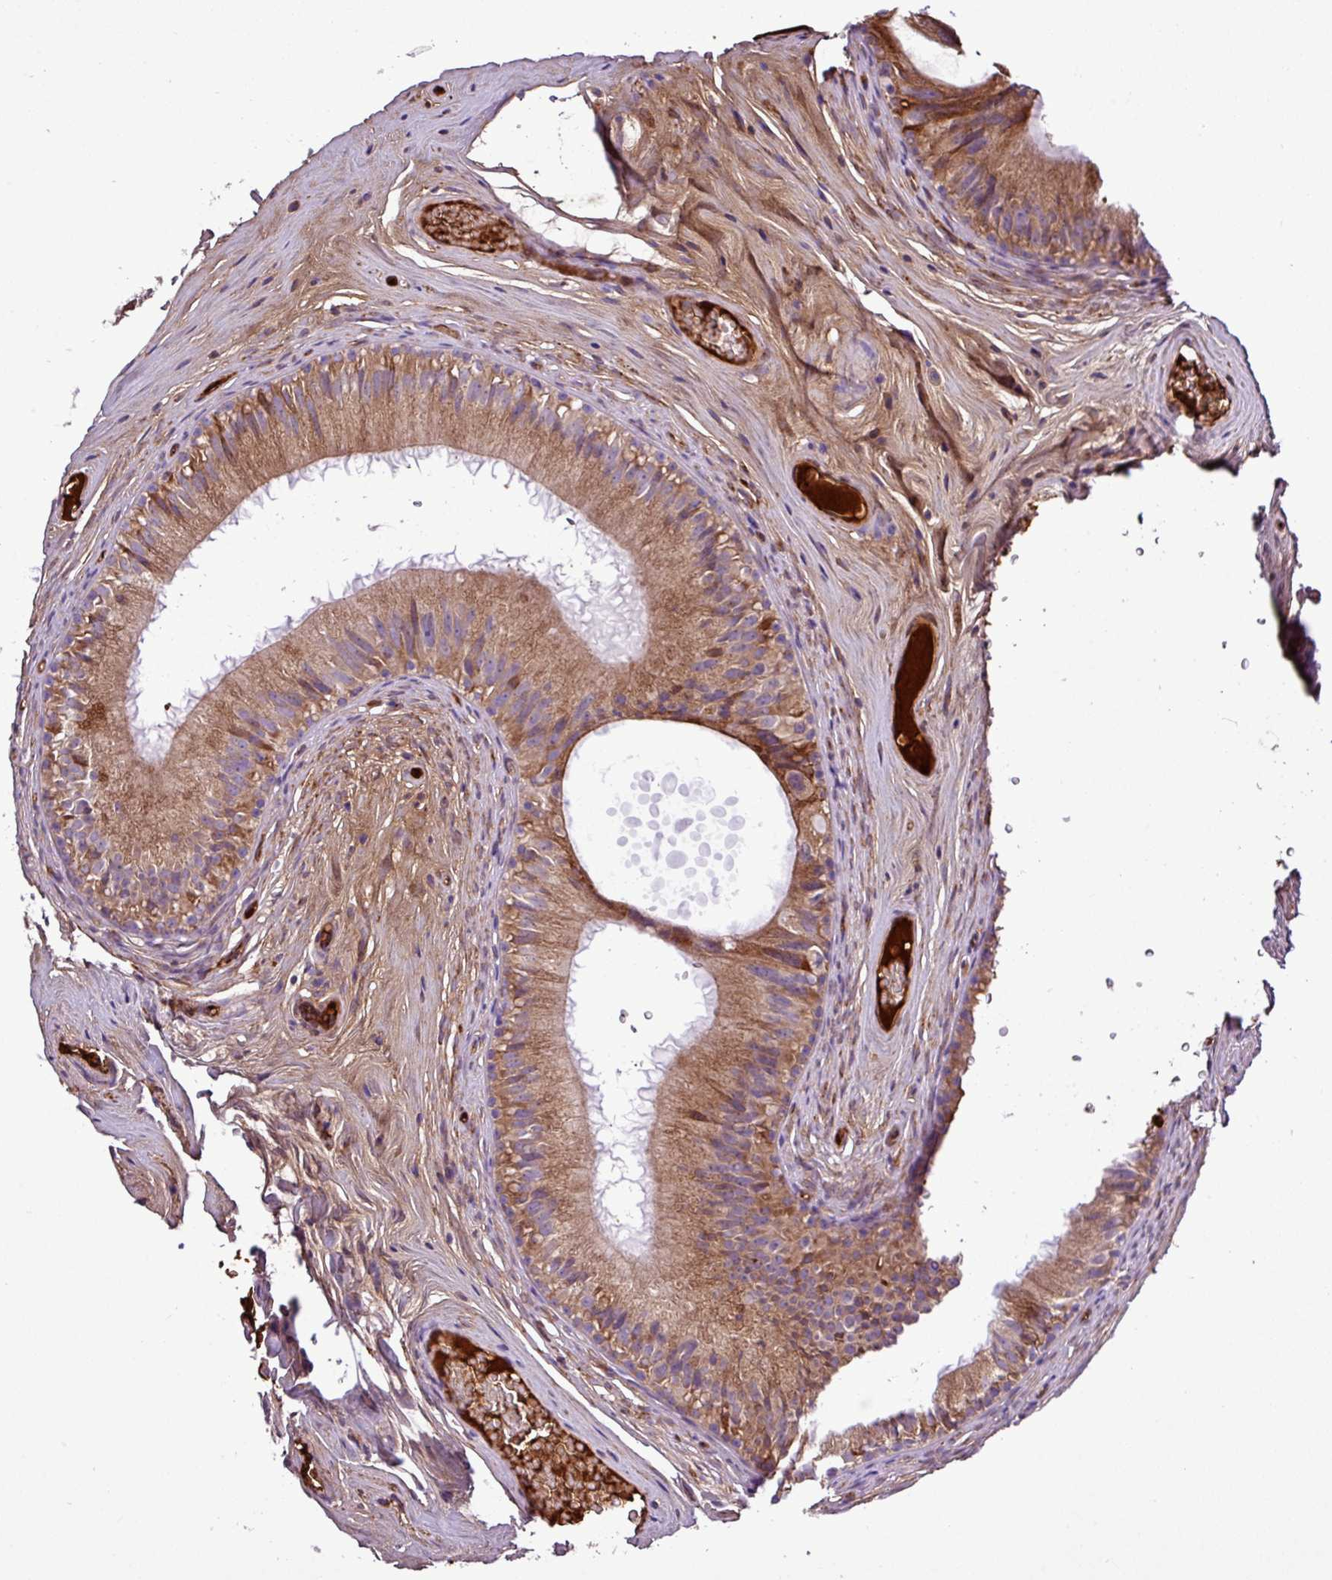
{"staining": {"intensity": "moderate", "quantity": ">75%", "location": "cytoplasmic/membranous"}, "tissue": "epididymis", "cell_type": "Glandular cells", "image_type": "normal", "snomed": [{"axis": "morphology", "description": "Normal tissue, NOS"}, {"axis": "topography", "description": "Epididymis"}], "caption": "Moderate cytoplasmic/membranous staining is seen in about >75% of glandular cells in unremarkable epididymis.", "gene": "CWH43", "patient": {"sex": "male", "age": 45}}